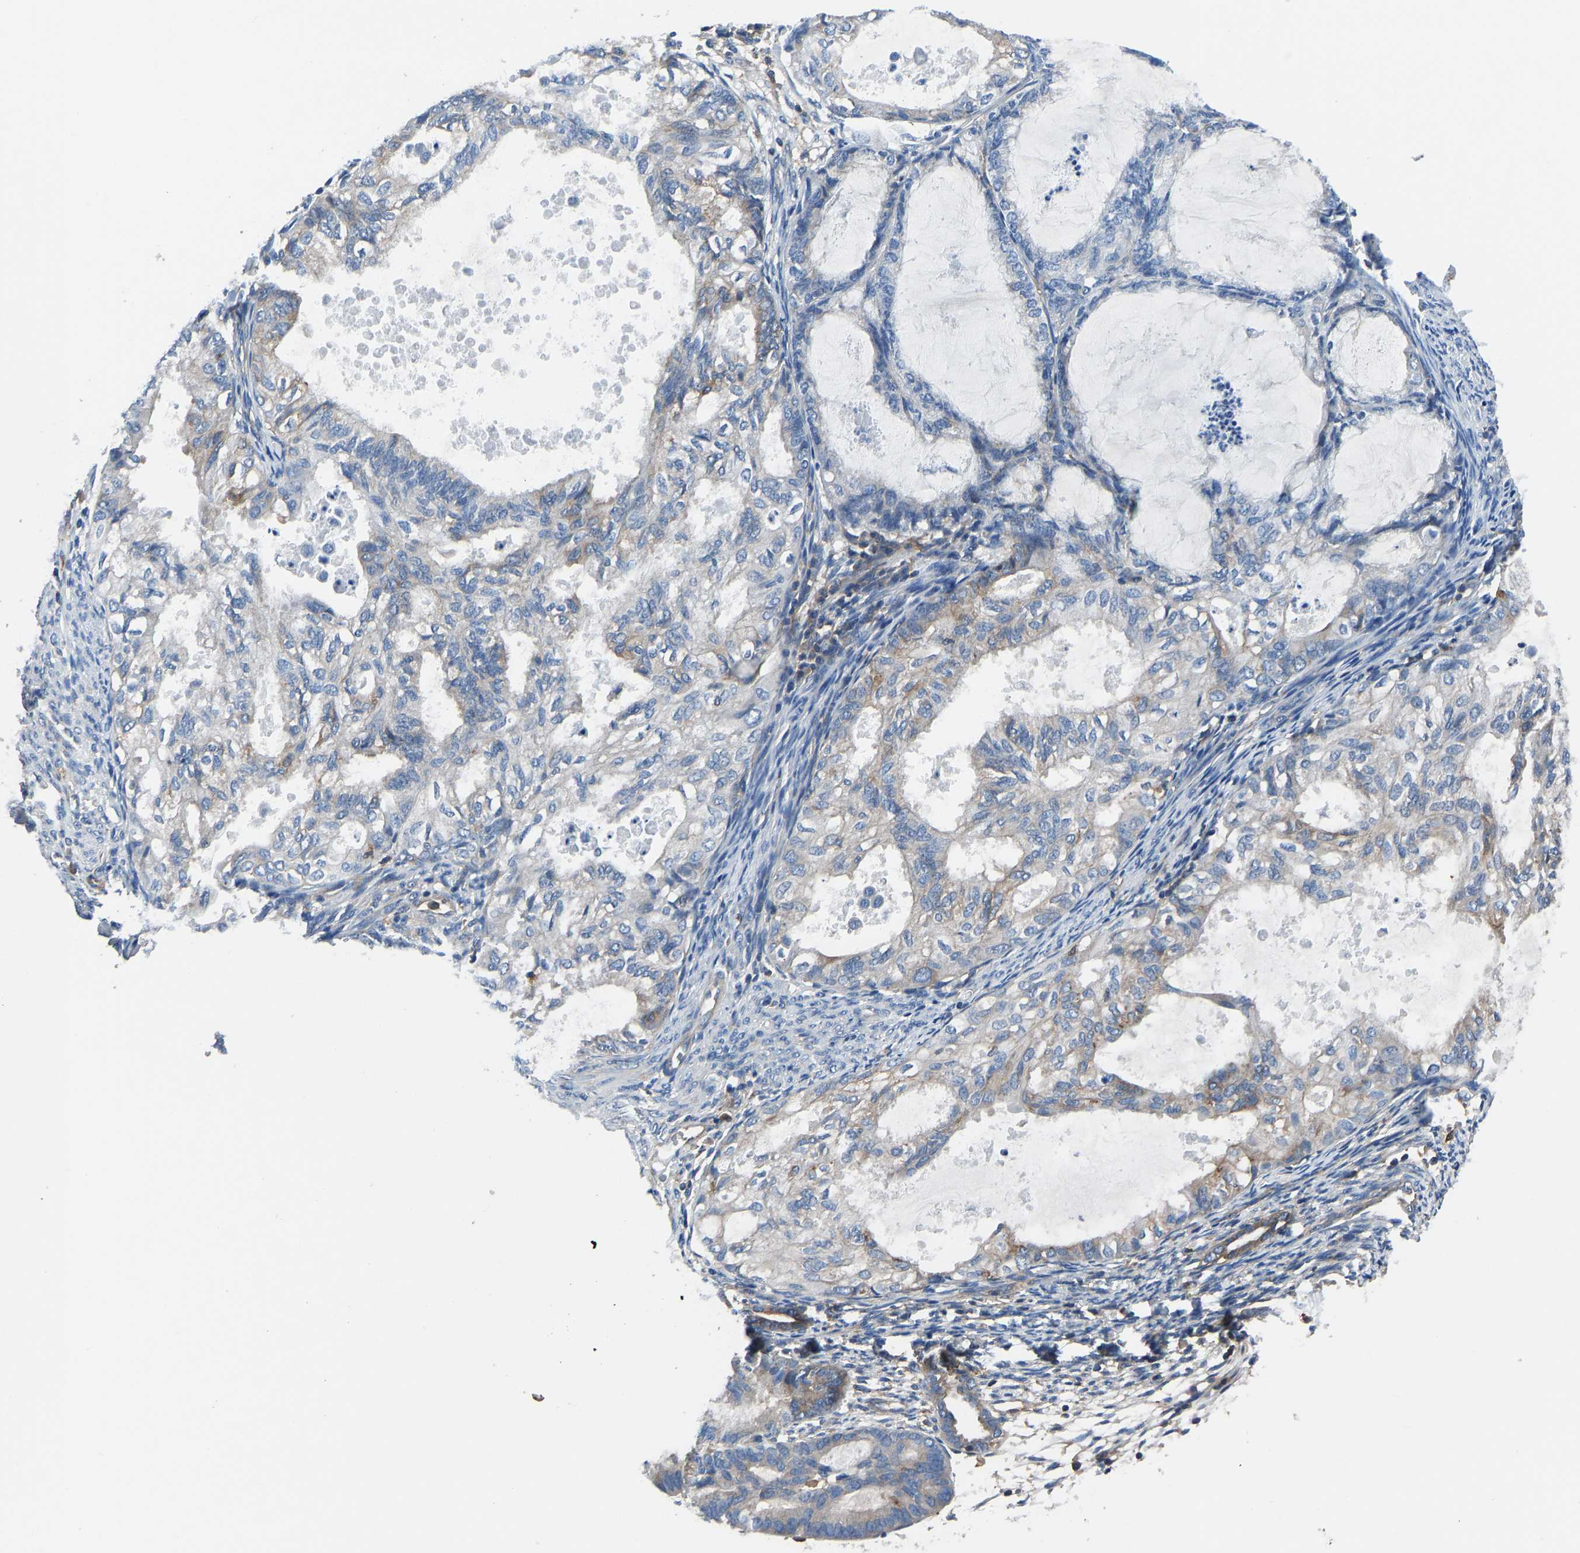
{"staining": {"intensity": "moderate", "quantity": "<25%", "location": "cytoplasmic/membranous"}, "tissue": "cervical cancer", "cell_type": "Tumor cells", "image_type": "cancer", "snomed": [{"axis": "morphology", "description": "Normal tissue, NOS"}, {"axis": "morphology", "description": "Adenocarcinoma, NOS"}, {"axis": "topography", "description": "Cervix"}, {"axis": "topography", "description": "Endometrium"}], "caption": "DAB (3,3'-diaminobenzidine) immunohistochemical staining of cervical cancer (adenocarcinoma) exhibits moderate cytoplasmic/membranous protein expression in approximately <25% of tumor cells. (DAB IHC with brightfield microscopy, high magnification).", "gene": "PRKAR1A", "patient": {"sex": "female", "age": 86}}